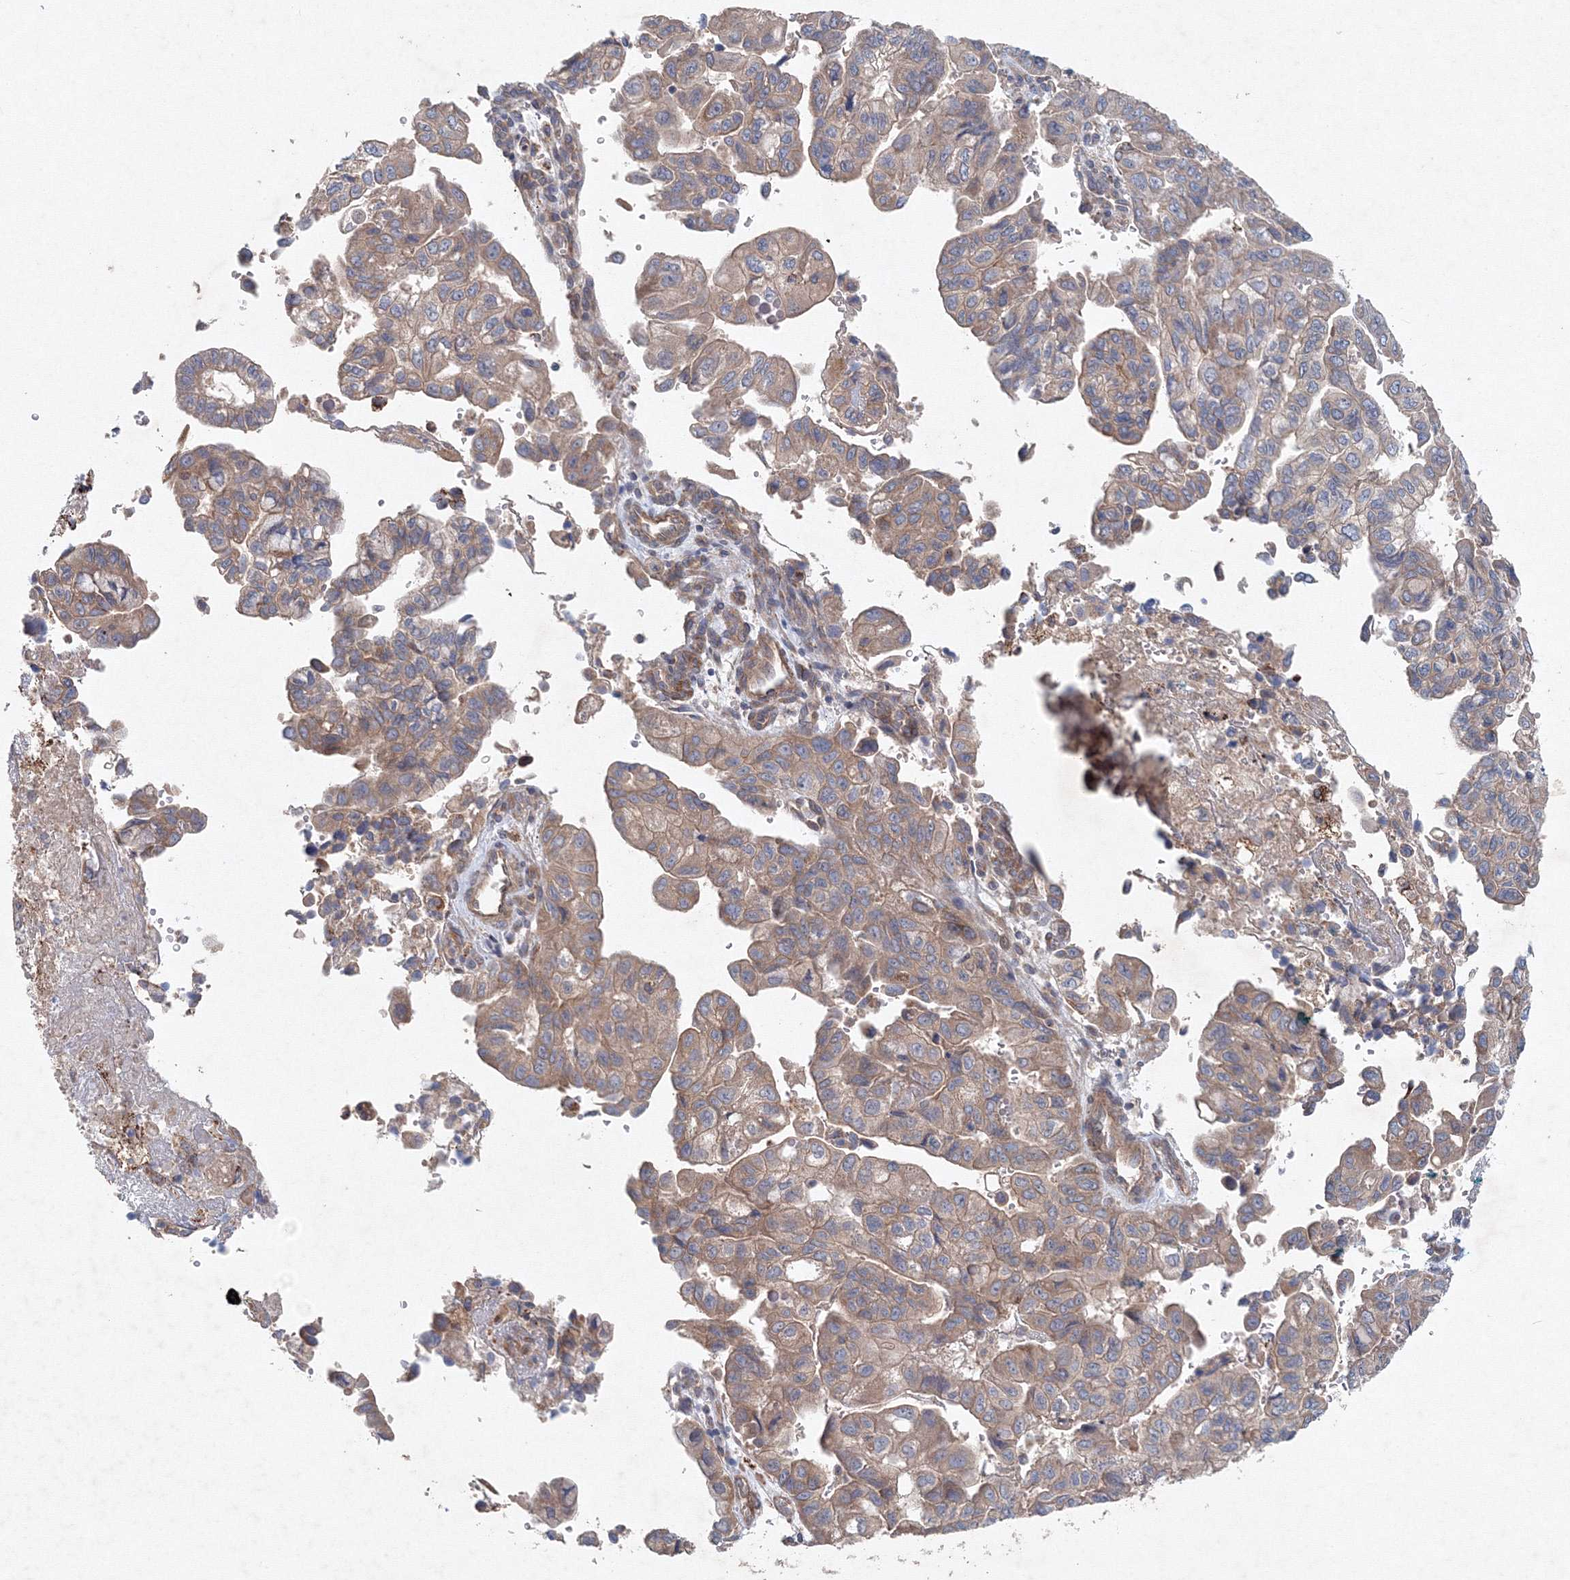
{"staining": {"intensity": "weak", "quantity": ">75%", "location": "cytoplasmic/membranous"}, "tissue": "pancreatic cancer", "cell_type": "Tumor cells", "image_type": "cancer", "snomed": [{"axis": "morphology", "description": "Adenocarcinoma, NOS"}, {"axis": "topography", "description": "Pancreas"}], "caption": "A histopathology image of pancreatic cancer stained for a protein demonstrates weak cytoplasmic/membranous brown staining in tumor cells. The staining was performed using DAB (3,3'-diaminobenzidine) to visualize the protein expression in brown, while the nuclei were stained in blue with hematoxylin (Magnification: 20x).", "gene": "WDR49", "patient": {"sex": "male", "age": 51}}